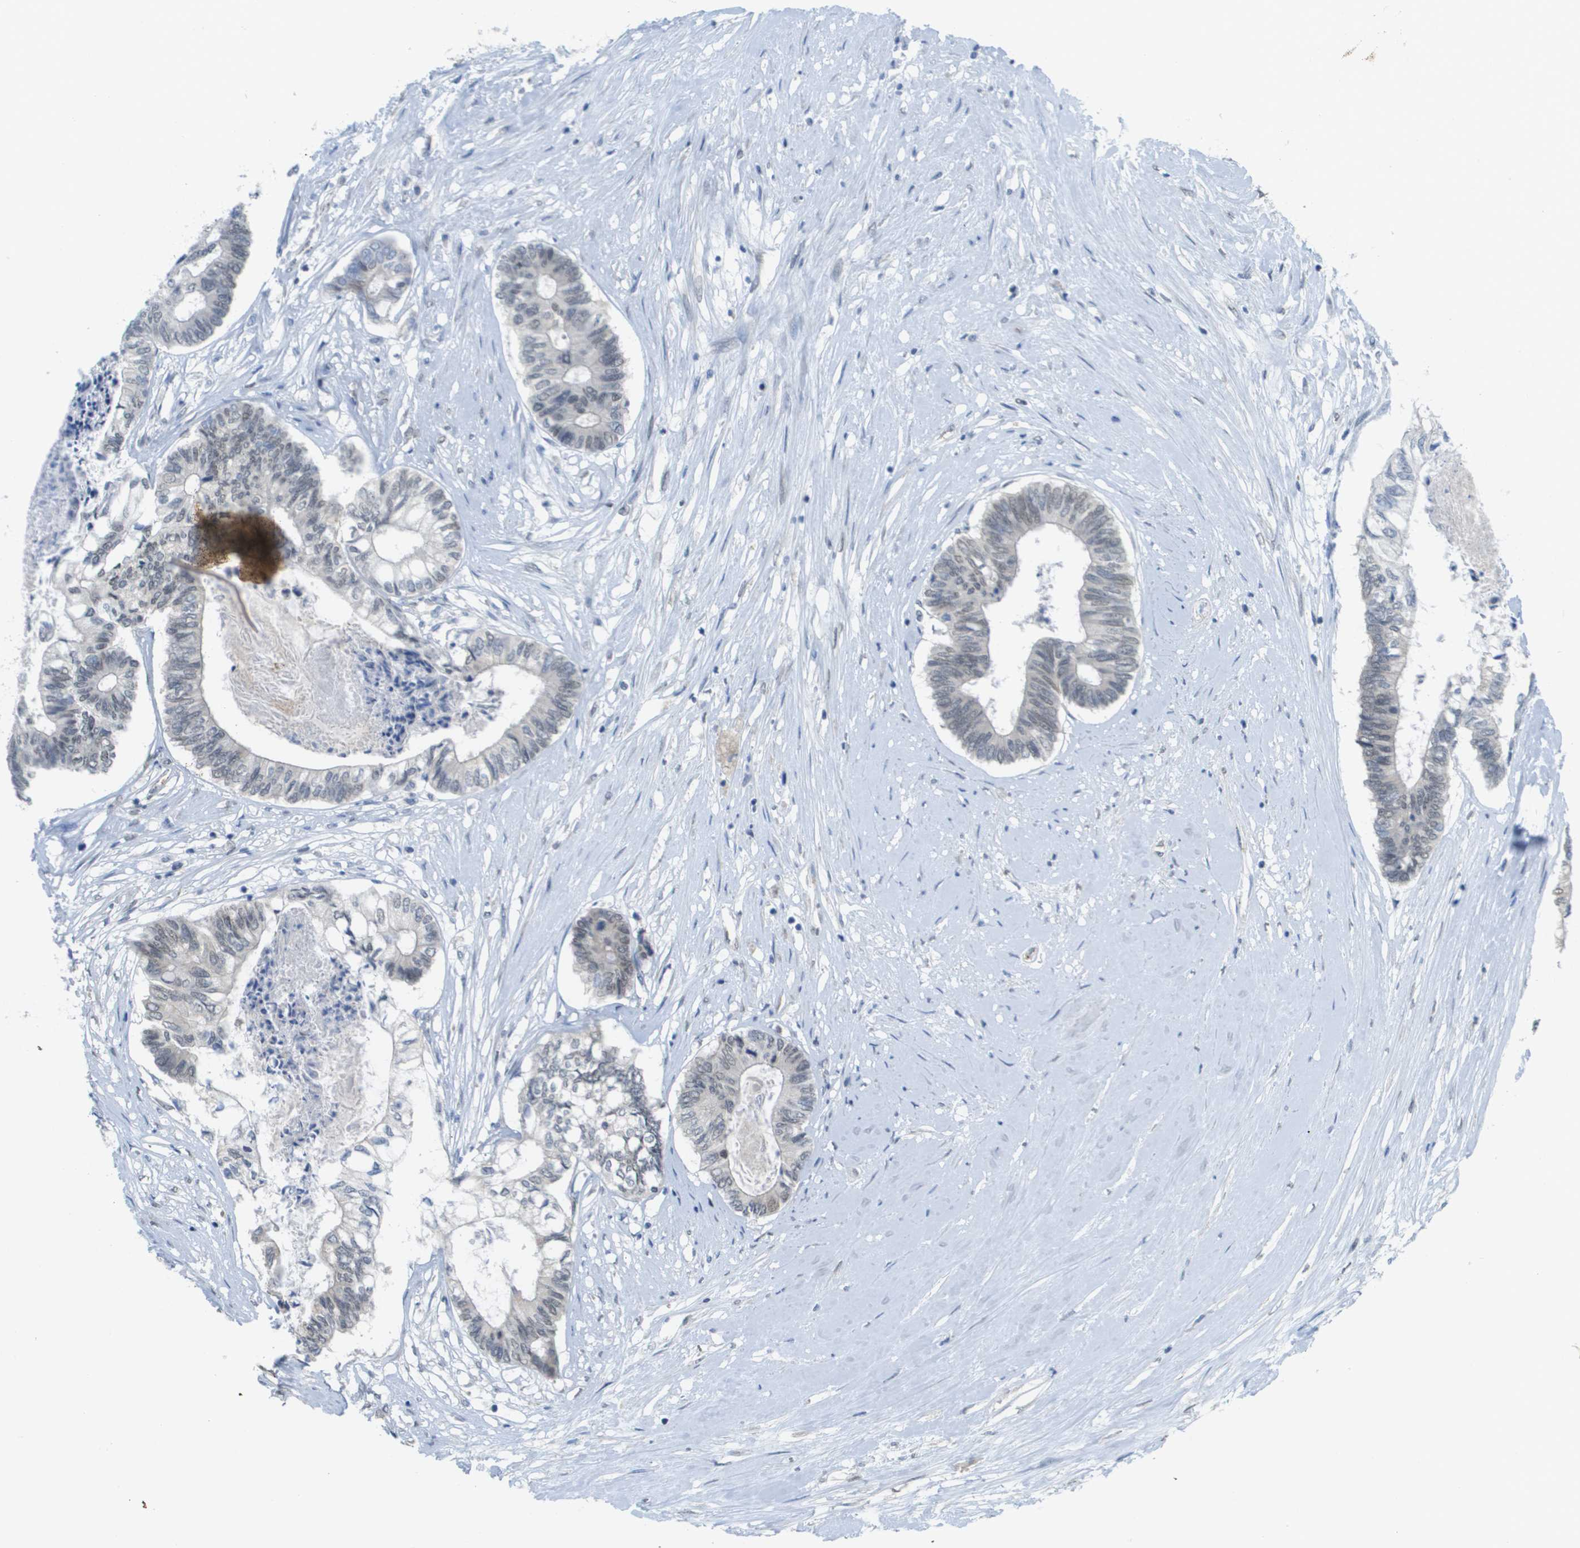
{"staining": {"intensity": "negative", "quantity": "none", "location": "none"}, "tissue": "colorectal cancer", "cell_type": "Tumor cells", "image_type": "cancer", "snomed": [{"axis": "morphology", "description": "Adenocarcinoma, NOS"}, {"axis": "topography", "description": "Rectum"}], "caption": "The histopathology image reveals no significant expression in tumor cells of colorectal cancer (adenocarcinoma).", "gene": "ARID1B", "patient": {"sex": "male", "age": 63}}